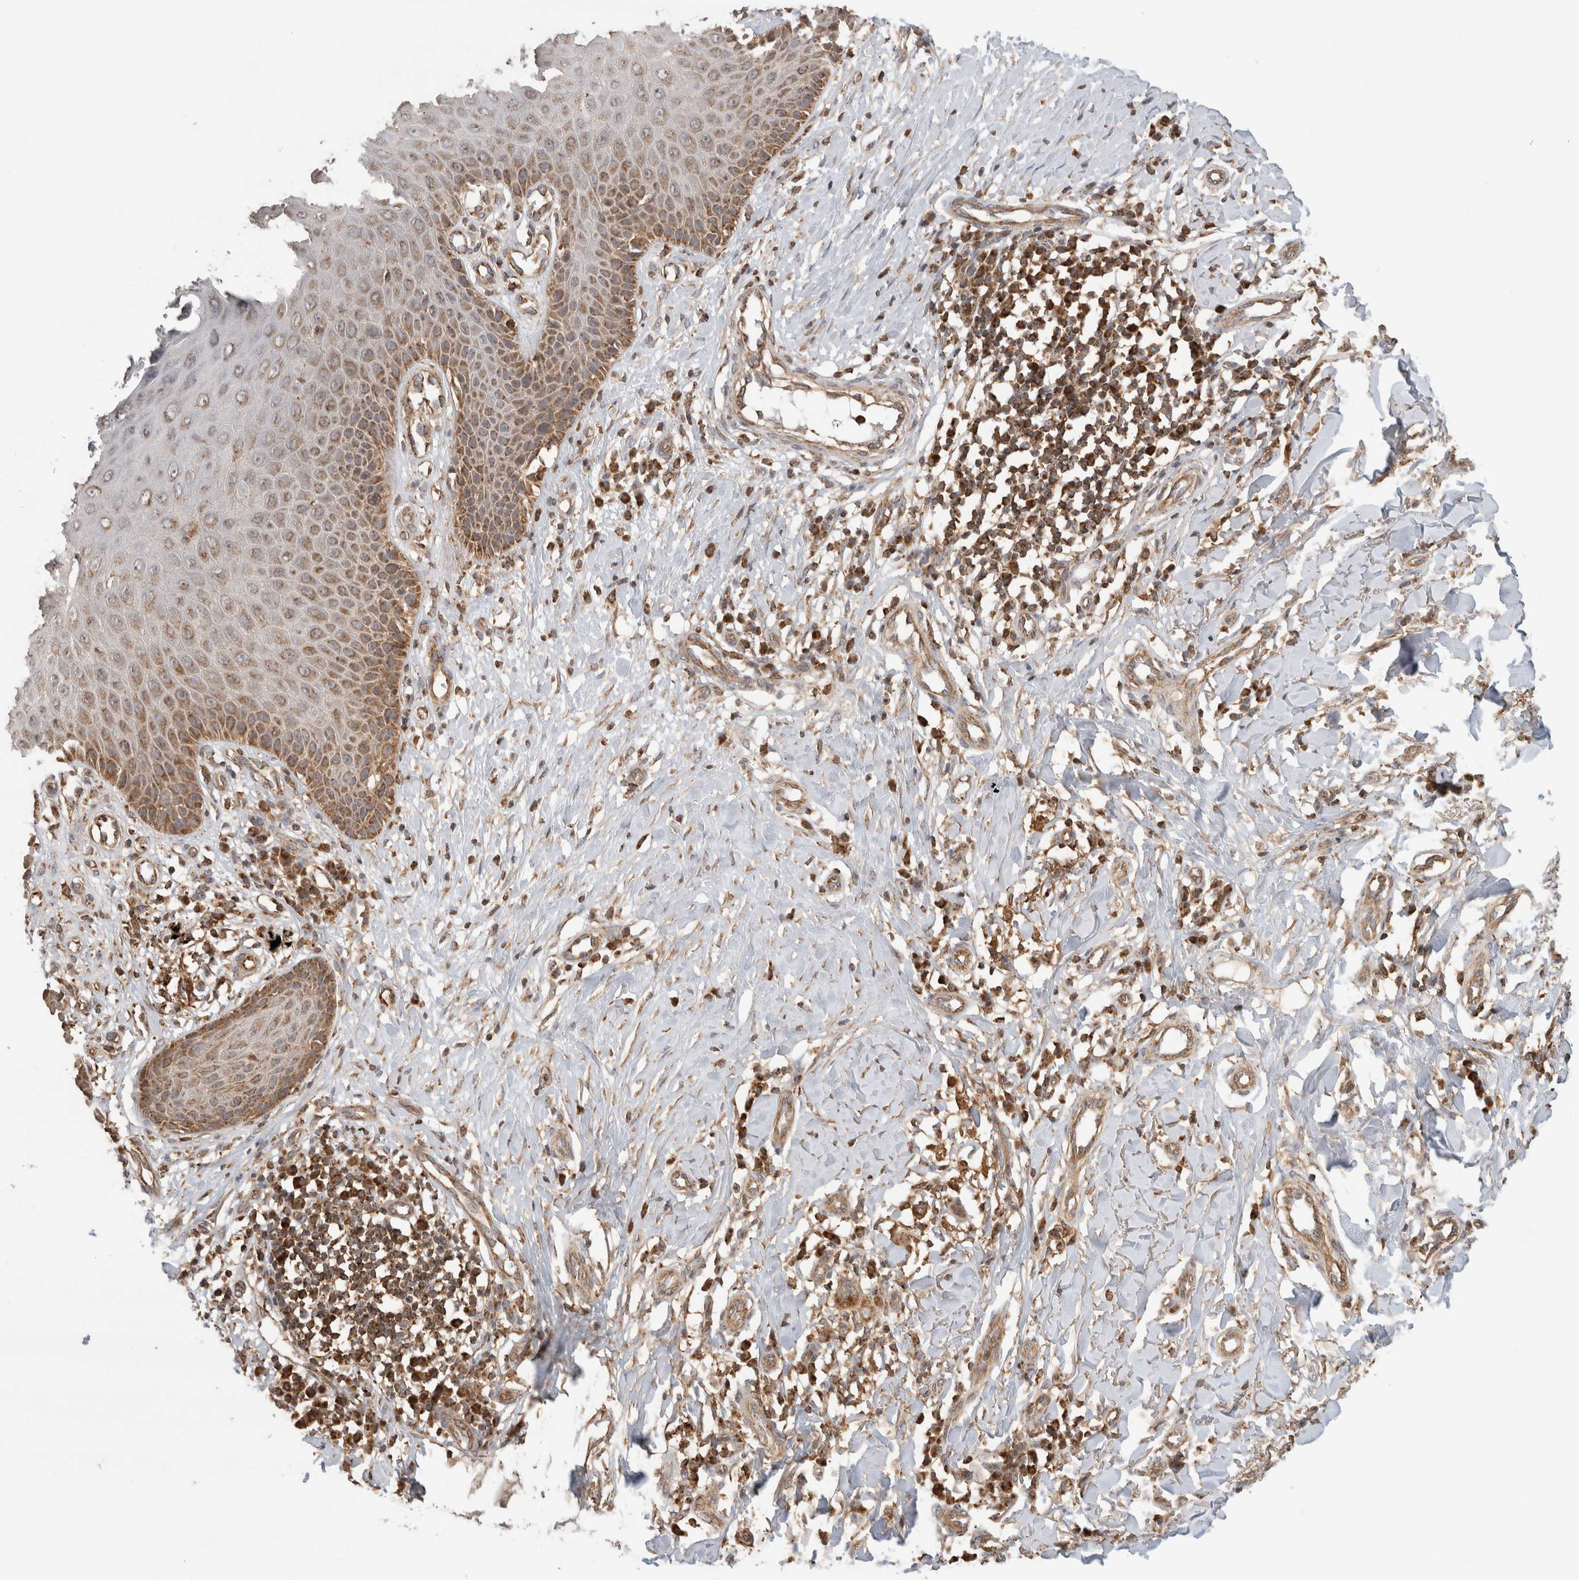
{"staining": {"intensity": "moderate", "quantity": "25%-75%", "location": "cytoplasmic/membranous"}, "tissue": "skin cancer", "cell_type": "Tumor cells", "image_type": "cancer", "snomed": [{"axis": "morphology", "description": "Normal tissue, NOS"}, {"axis": "morphology", "description": "Basal cell carcinoma"}, {"axis": "topography", "description": "Skin"}], "caption": "Tumor cells reveal medium levels of moderate cytoplasmic/membranous expression in approximately 25%-75% of cells in skin basal cell carcinoma.", "gene": "IMMP2L", "patient": {"sex": "male", "age": 67}}